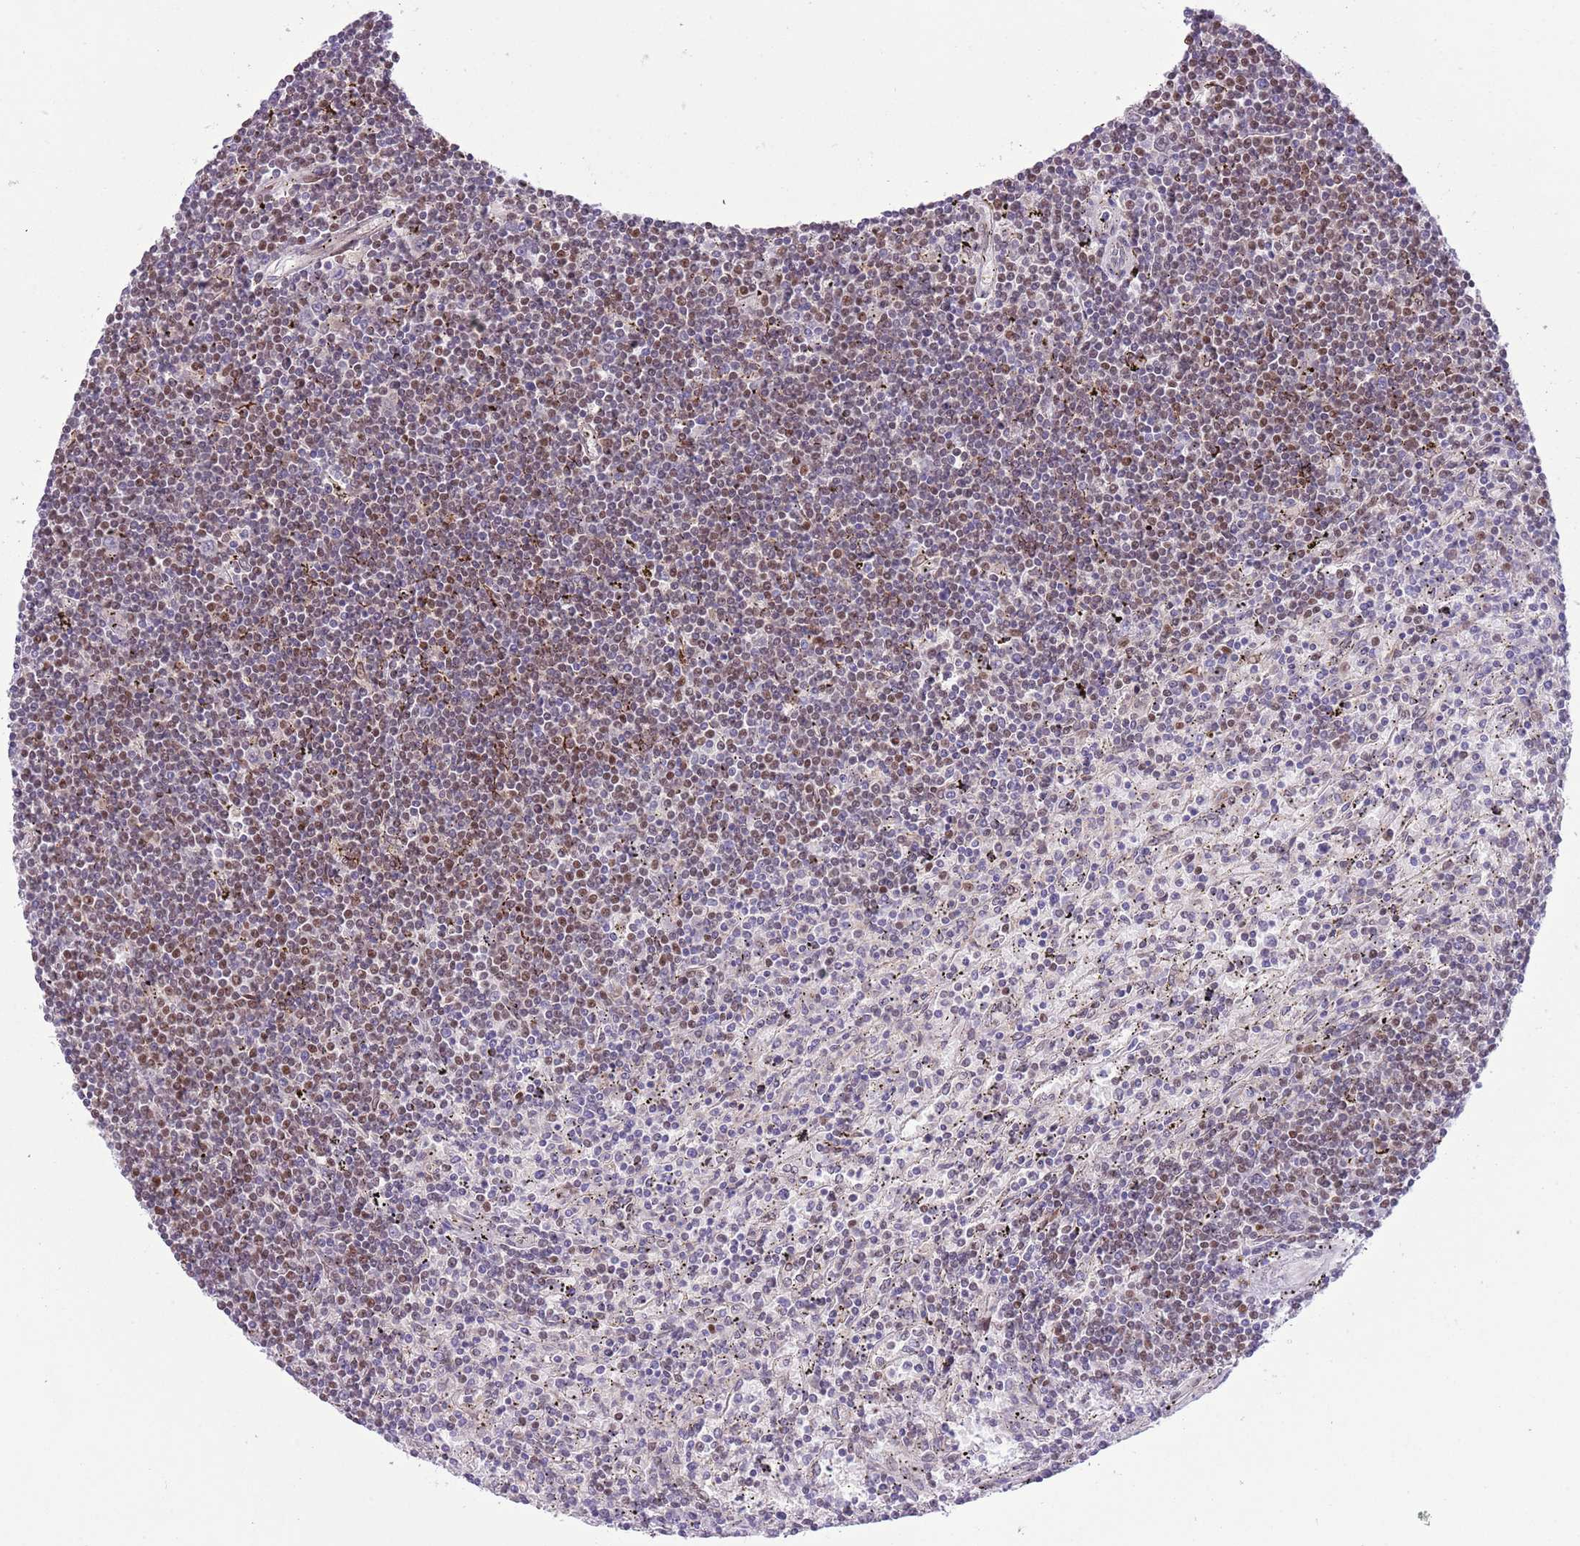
{"staining": {"intensity": "moderate", "quantity": "25%-75%", "location": "cytoplasmic/membranous,nuclear"}, "tissue": "lymphoma", "cell_type": "Tumor cells", "image_type": "cancer", "snomed": [{"axis": "morphology", "description": "Malignant lymphoma, non-Hodgkin's type, Low grade"}, {"axis": "topography", "description": "Spleen"}], "caption": "Protein expression analysis of lymphoma reveals moderate cytoplasmic/membranous and nuclear positivity in about 25%-75% of tumor cells.", "gene": "CCND2", "patient": {"sex": "male", "age": 76}}